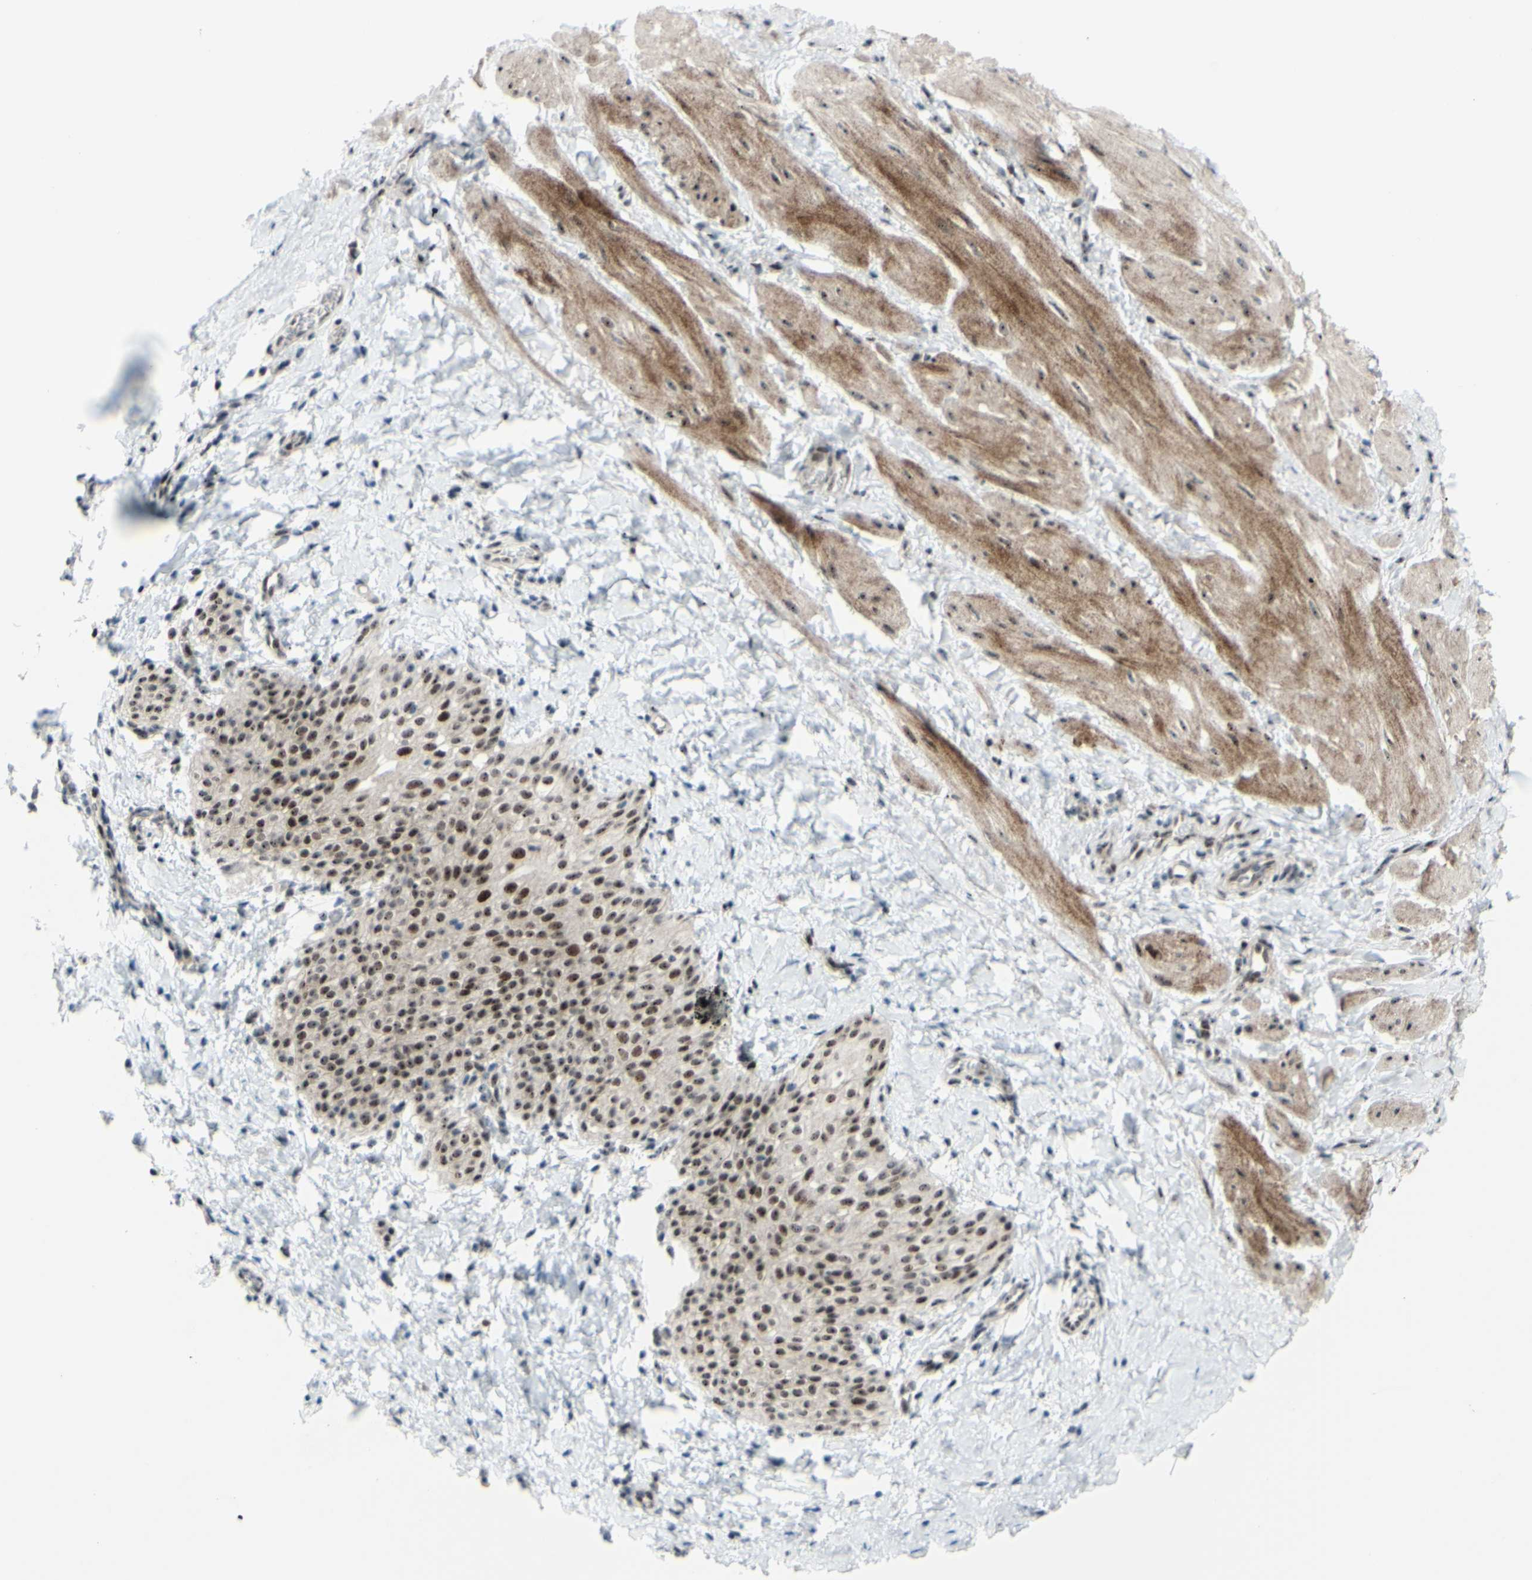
{"staining": {"intensity": "moderate", "quantity": ">75%", "location": "cytoplasmic/membranous,nuclear"}, "tissue": "smooth muscle", "cell_type": "Smooth muscle cells", "image_type": "normal", "snomed": [{"axis": "morphology", "description": "Normal tissue, NOS"}, {"axis": "topography", "description": "Smooth muscle"}], "caption": "Immunohistochemical staining of normal smooth muscle reveals medium levels of moderate cytoplasmic/membranous,nuclear positivity in approximately >75% of smooth muscle cells. (Brightfield microscopy of DAB IHC at high magnification).", "gene": "POLR1A", "patient": {"sex": "male", "age": 16}}